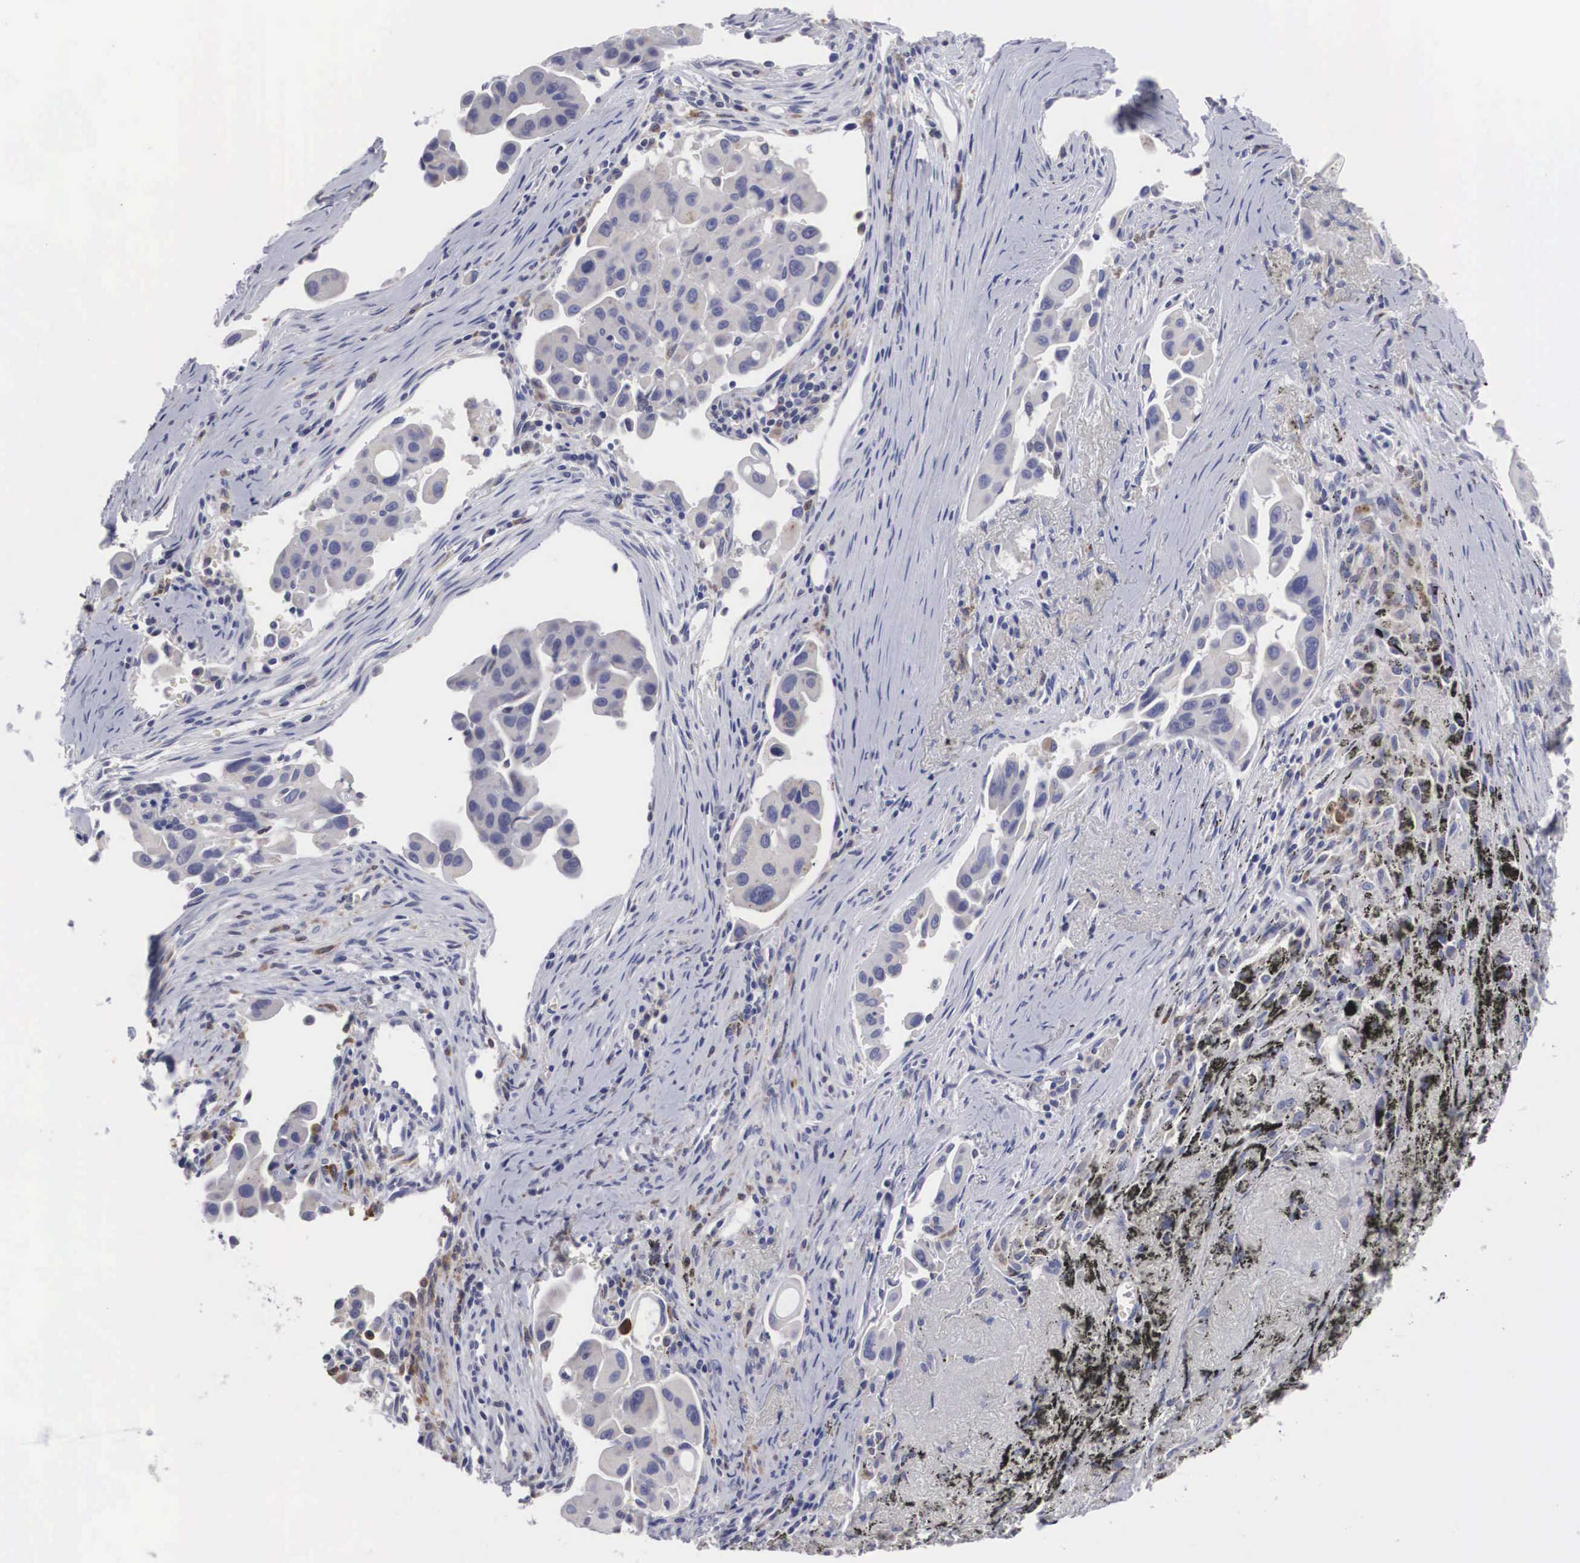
{"staining": {"intensity": "weak", "quantity": "25%-75%", "location": "cytoplasmic/membranous"}, "tissue": "lung cancer", "cell_type": "Tumor cells", "image_type": "cancer", "snomed": [{"axis": "morphology", "description": "Adenocarcinoma, NOS"}, {"axis": "topography", "description": "Lung"}], "caption": "Lung cancer tissue shows weak cytoplasmic/membranous staining in approximately 25%-75% of tumor cells", "gene": "HMOX1", "patient": {"sex": "male", "age": 68}}